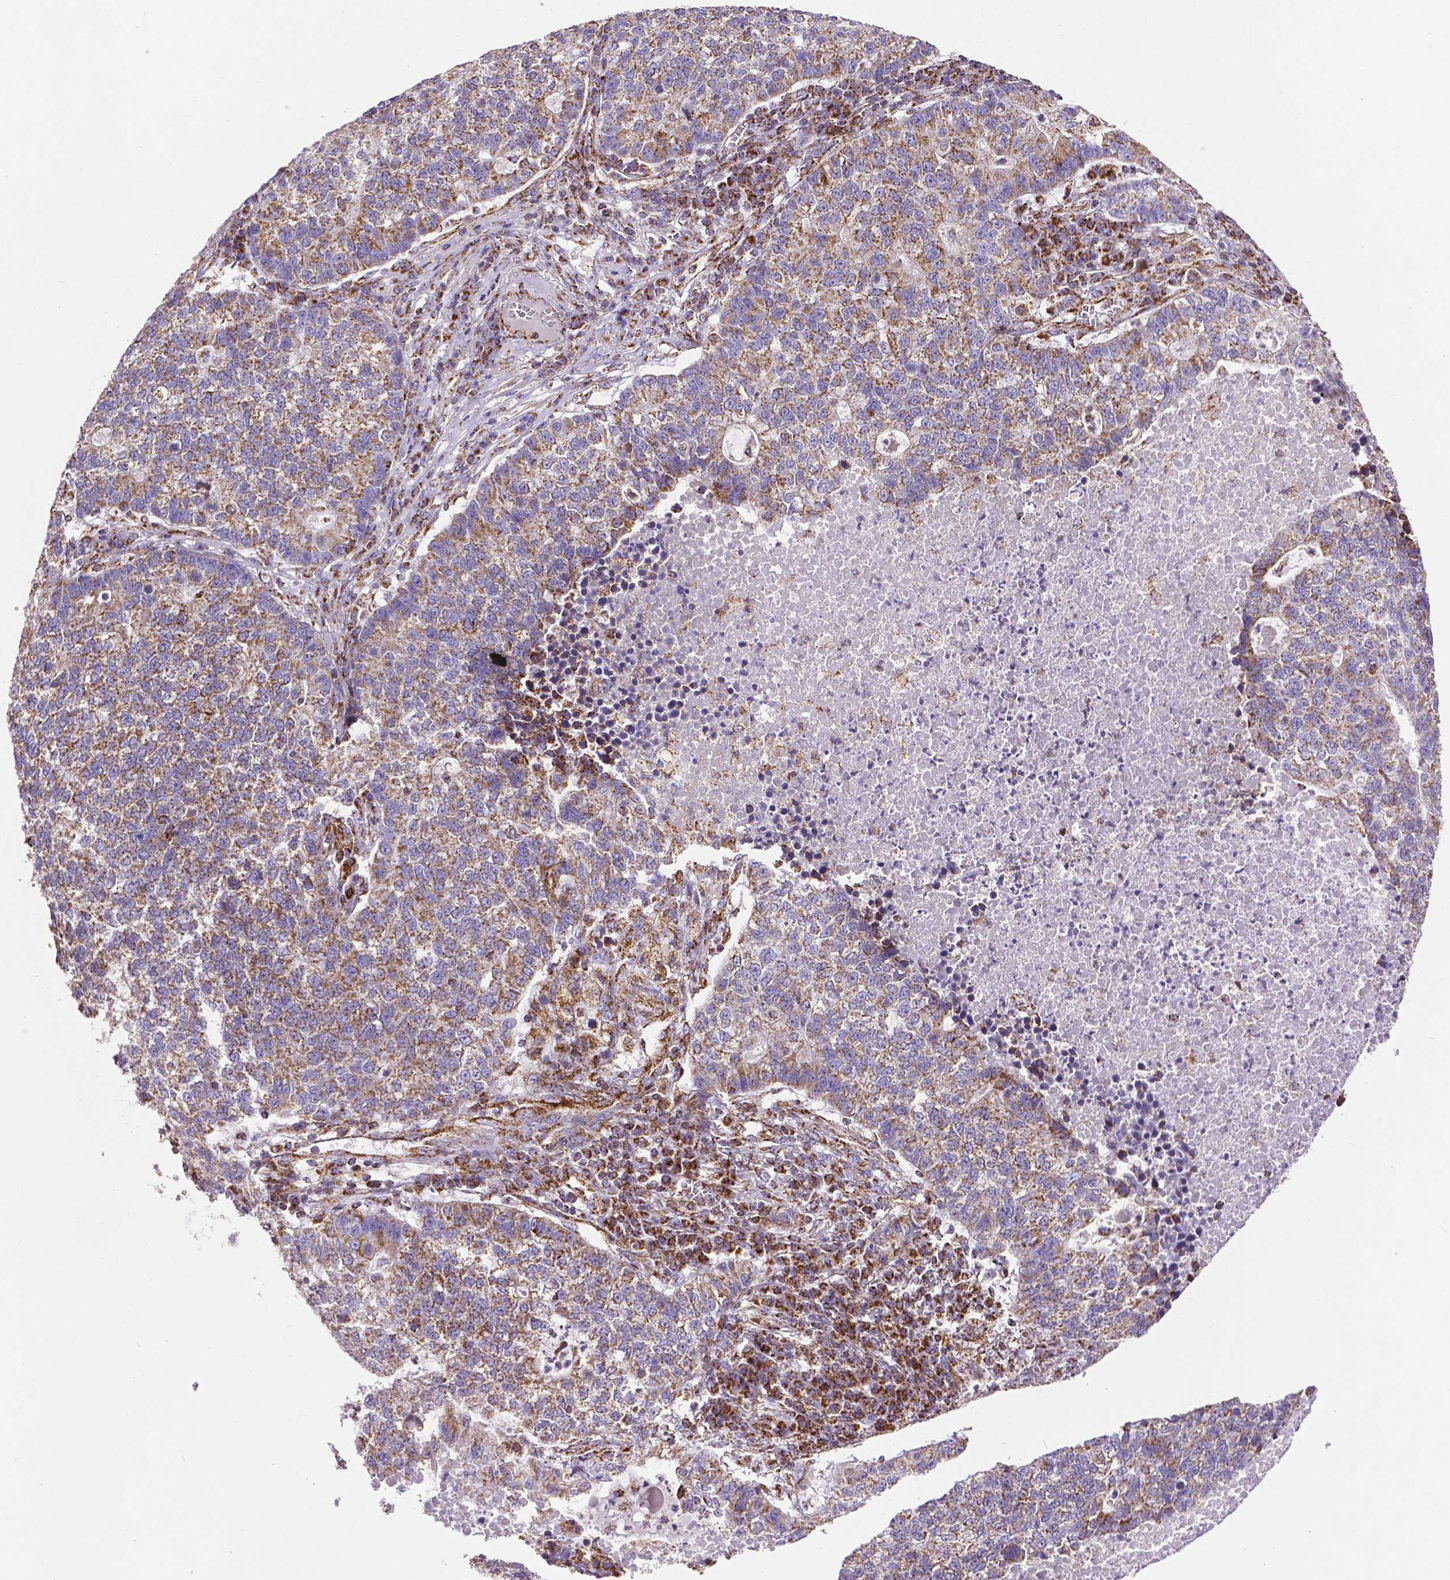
{"staining": {"intensity": "moderate", "quantity": ">75%", "location": "cytoplasmic/membranous"}, "tissue": "lung cancer", "cell_type": "Tumor cells", "image_type": "cancer", "snomed": [{"axis": "morphology", "description": "Adenocarcinoma, NOS"}, {"axis": "topography", "description": "Lung"}], "caption": "This photomicrograph demonstrates immunohistochemistry staining of adenocarcinoma (lung), with medium moderate cytoplasmic/membranous positivity in about >75% of tumor cells.", "gene": "MACC1", "patient": {"sex": "male", "age": 57}}